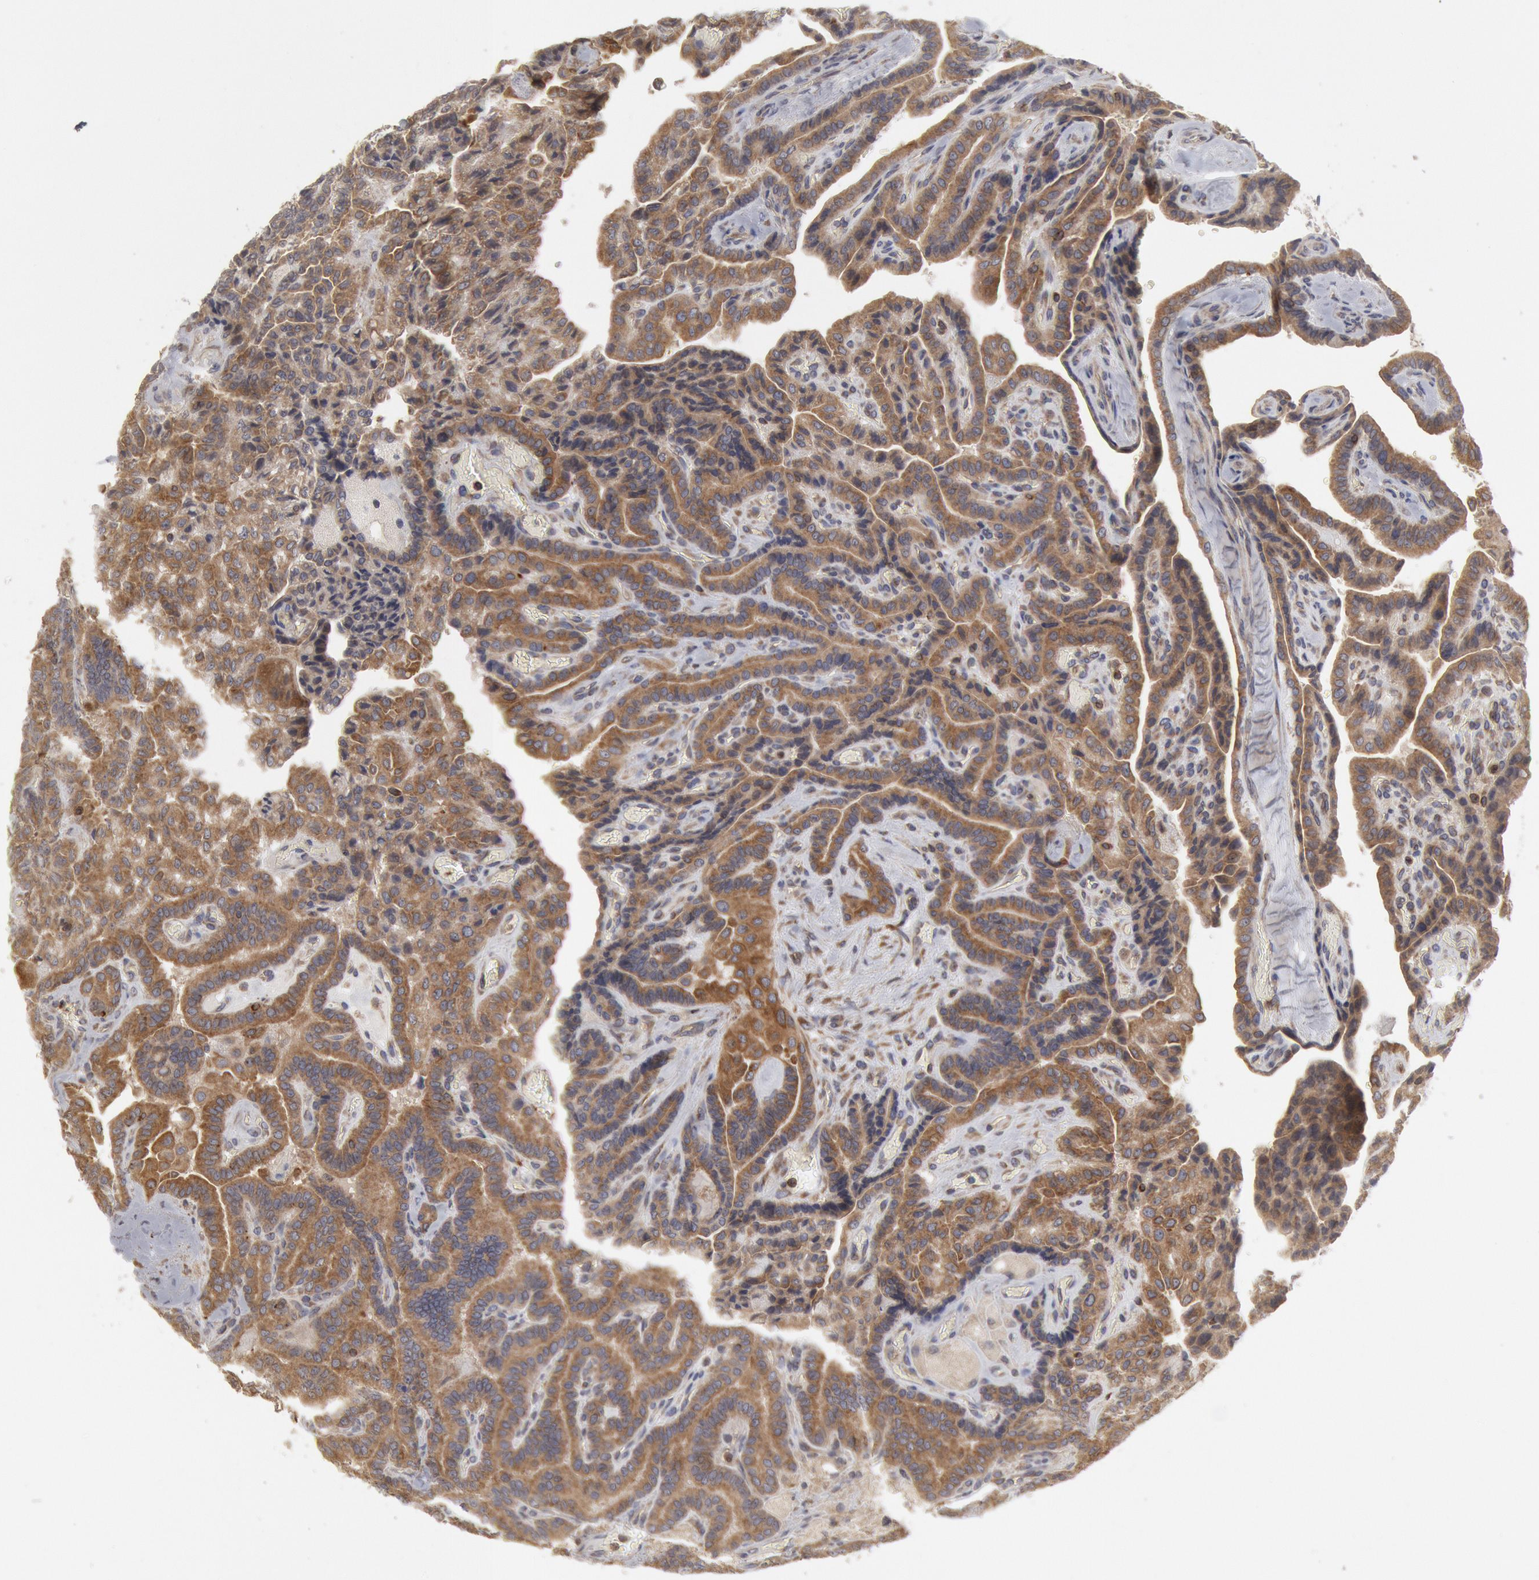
{"staining": {"intensity": "moderate", "quantity": ">75%", "location": "cytoplasmic/membranous"}, "tissue": "thyroid cancer", "cell_type": "Tumor cells", "image_type": "cancer", "snomed": [{"axis": "morphology", "description": "Papillary adenocarcinoma, NOS"}, {"axis": "topography", "description": "Thyroid gland"}], "caption": "Papillary adenocarcinoma (thyroid) was stained to show a protein in brown. There is medium levels of moderate cytoplasmic/membranous positivity in about >75% of tumor cells.", "gene": "OSBPL8", "patient": {"sex": "male", "age": 87}}